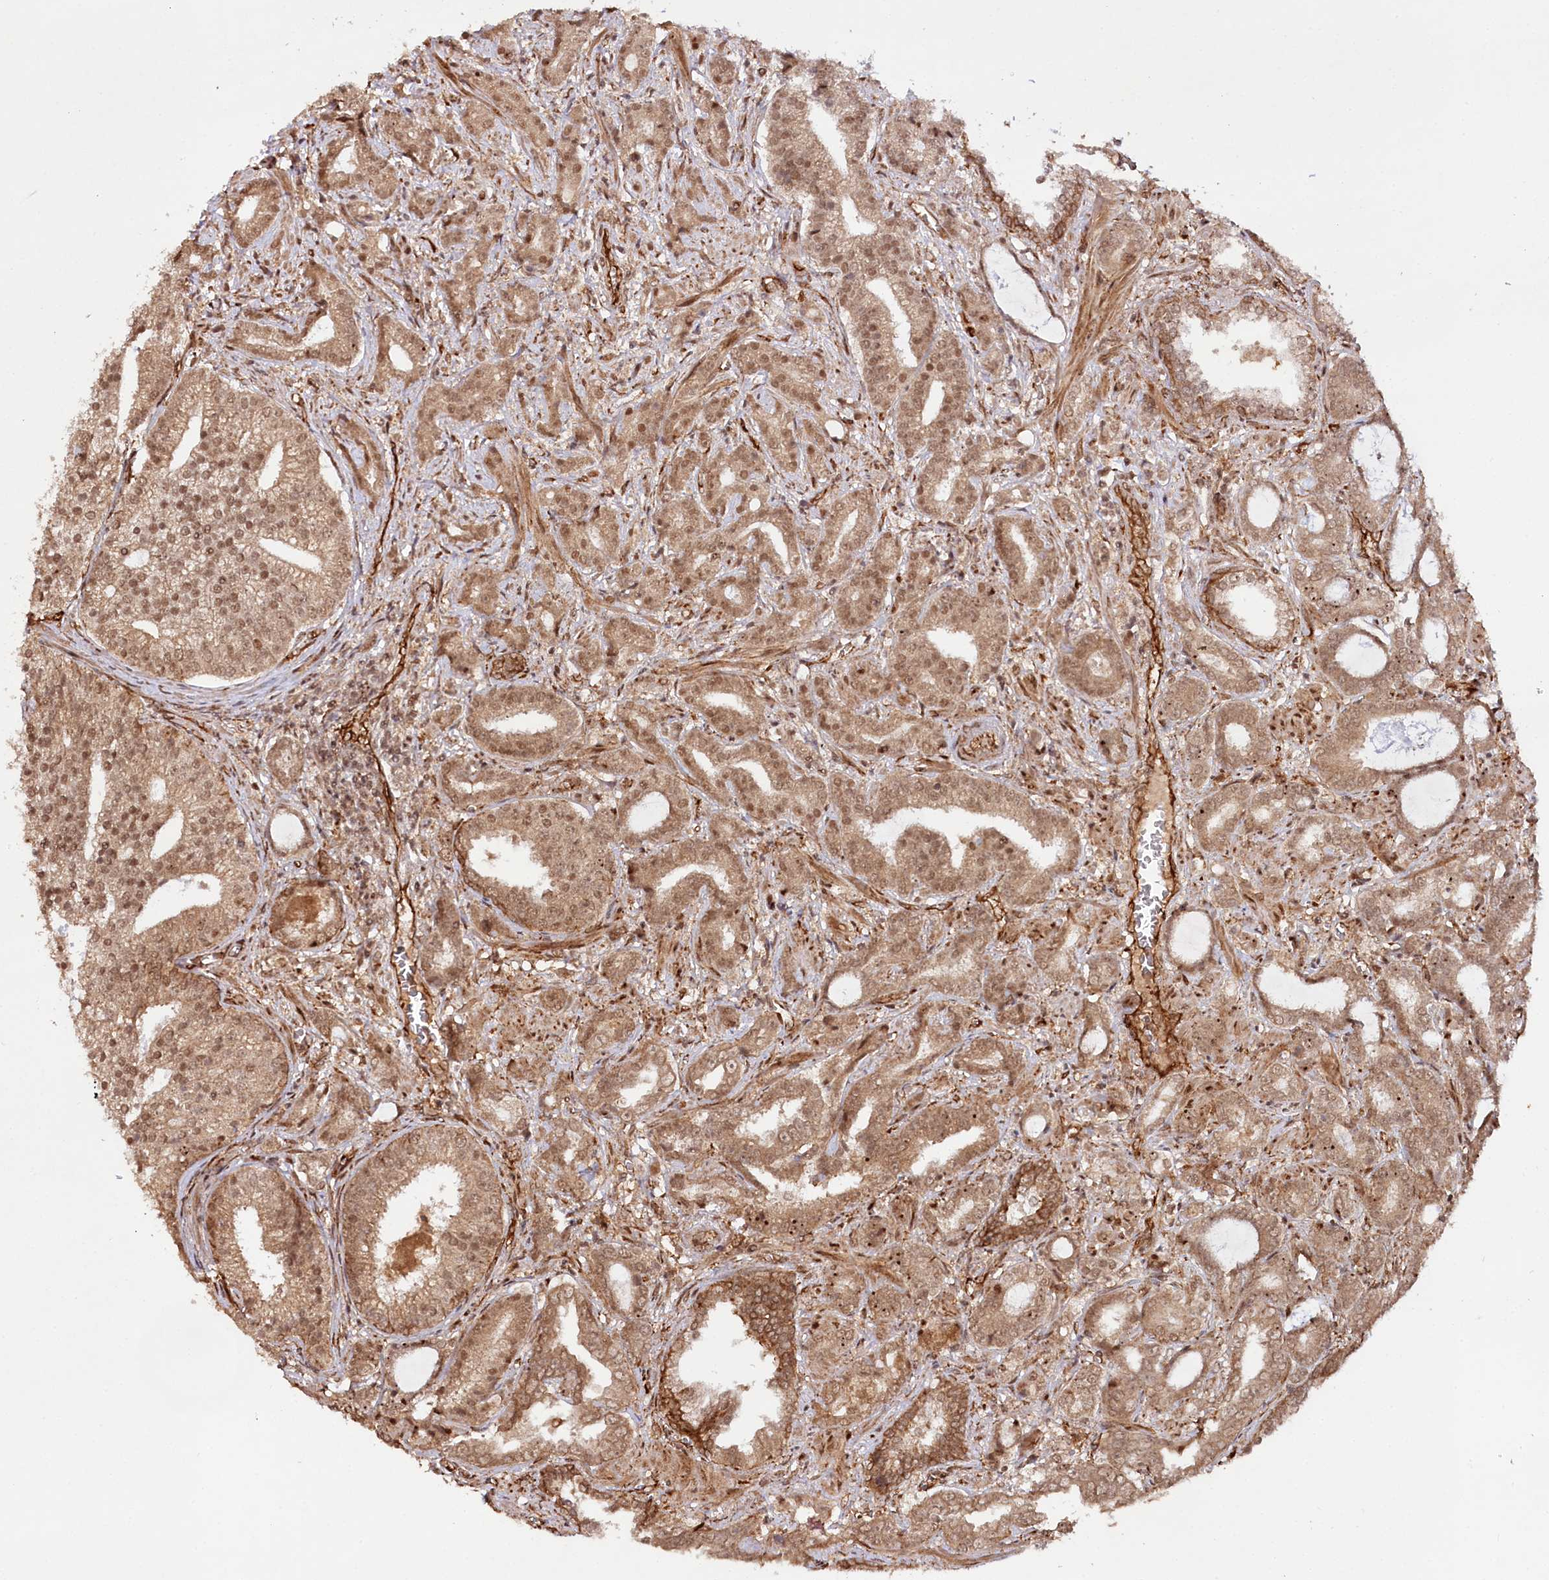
{"staining": {"intensity": "moderate", "quantity": ">75%", "location": "cytoplasmic/membranous,nuclear"}, "tissue": "prostate cancer", "cell_type": "Tumor cells", "image_type": "cancer", "snomed": [{"axis": "morphology", "description": "Adenocarcinoma, High grade"}, {"axis": "topography", "description": "Prostate and seminal vesicle, NOS"}], "caption": "Immunohistochemistry (IHC) (DAB) staining of human prostate cancer displays moderate cytoplasmic/membranous and nuclear protein staining in about >75% of tumor cells.", "gene": "ALKBH8", "patient": {"sex": "male", "age": 67}}